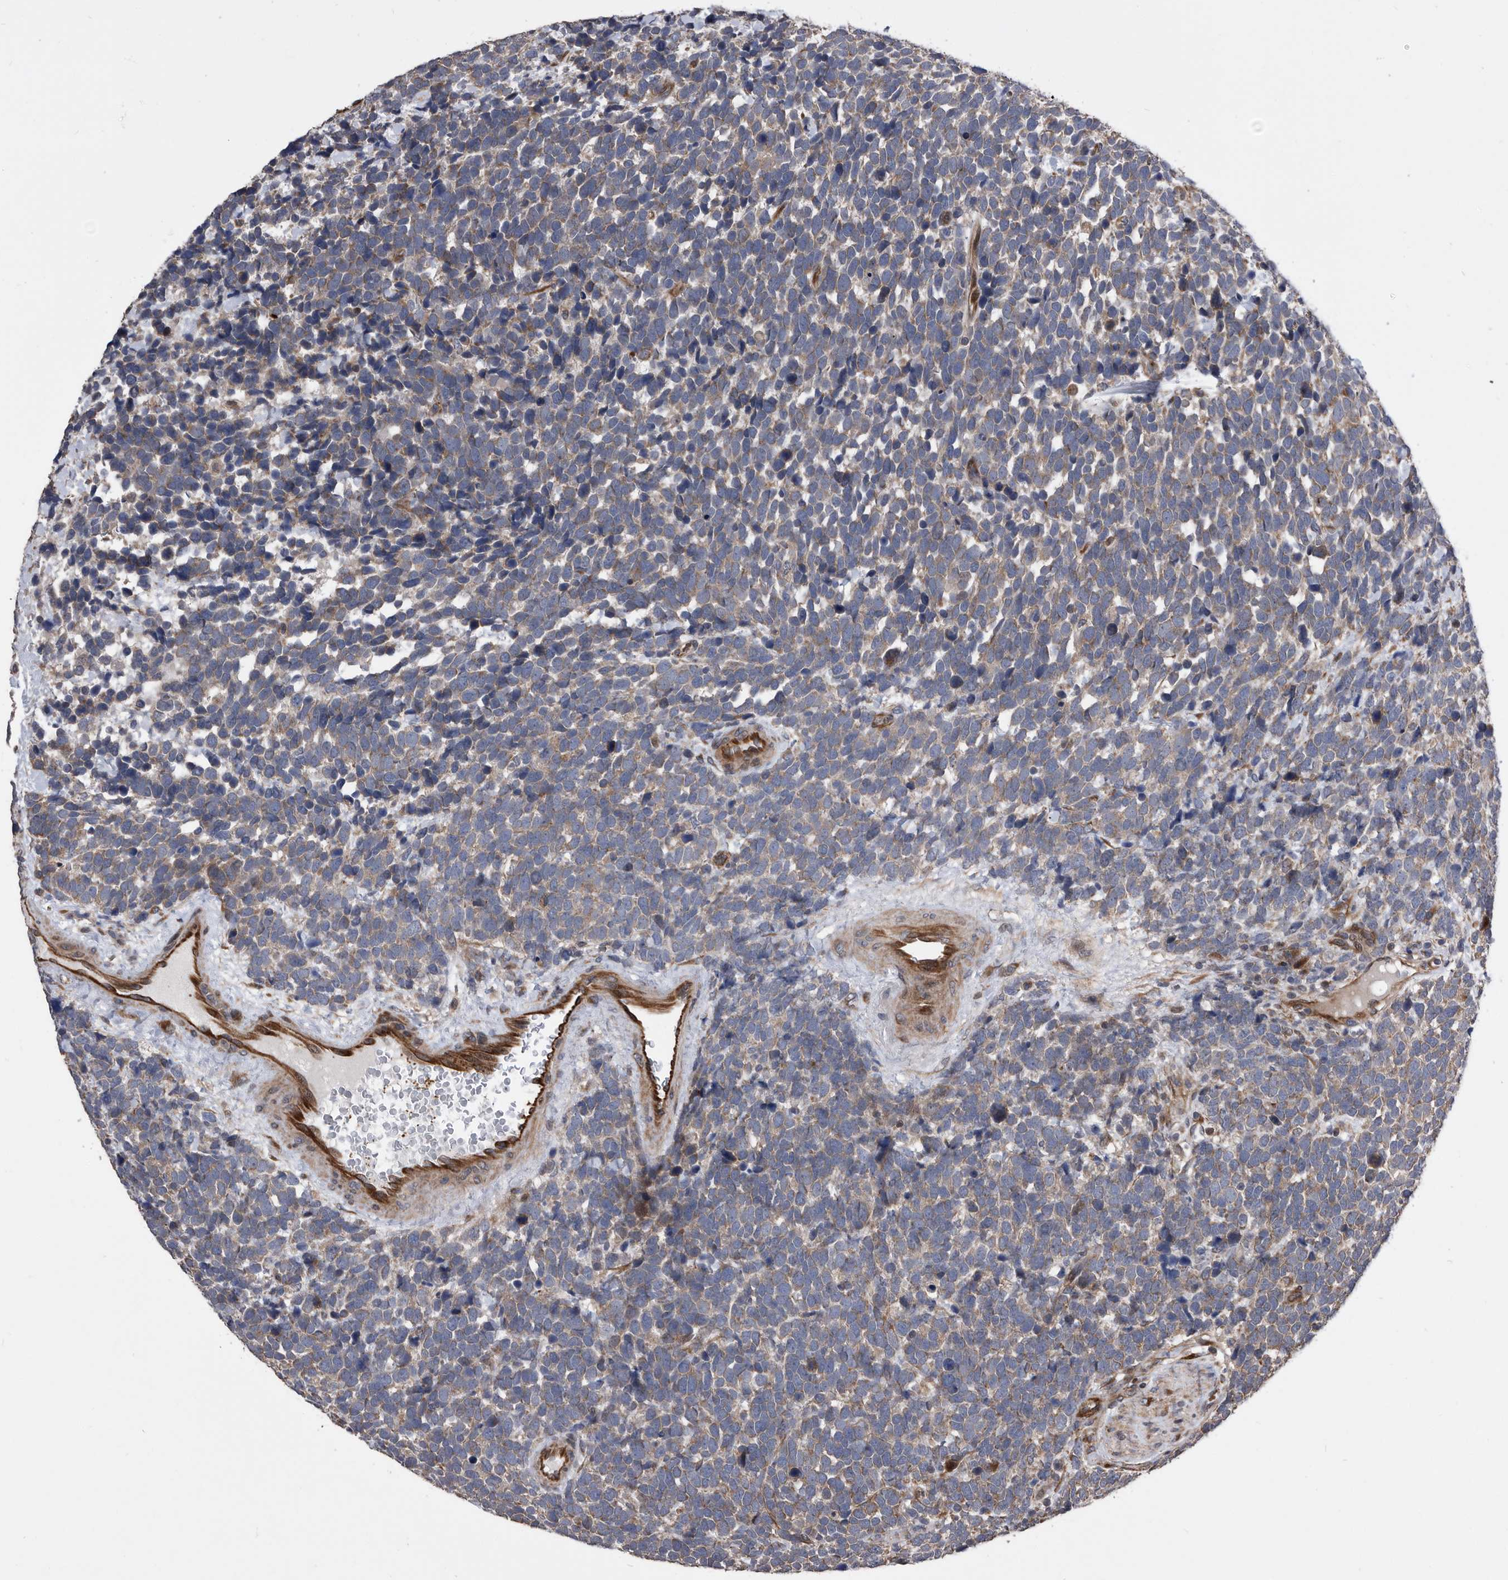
{"staining": {"intensity": "weak", "quantity": "25%-75%", "location": "cytoplasmic/membranous"}, "tissue": "urothelial cancer", "cell_type": "Tumor cells", "image_type": "cancer", "snomed": [{"axis": "morphology", "description": "Urothelial carcinoma, High grade"}, {"axis": "topography", "description": "Urinary bladder"}], "caption": "The histopathology image displays immunohistochemical staining of high-grade urothelial carcinoma. There is weak cytoplasmic/membranous staining is identified in approximately 25%-75% of tumor cells.", "gene": "SERINC2", "patient": {"sex": "female", "age": 82}}